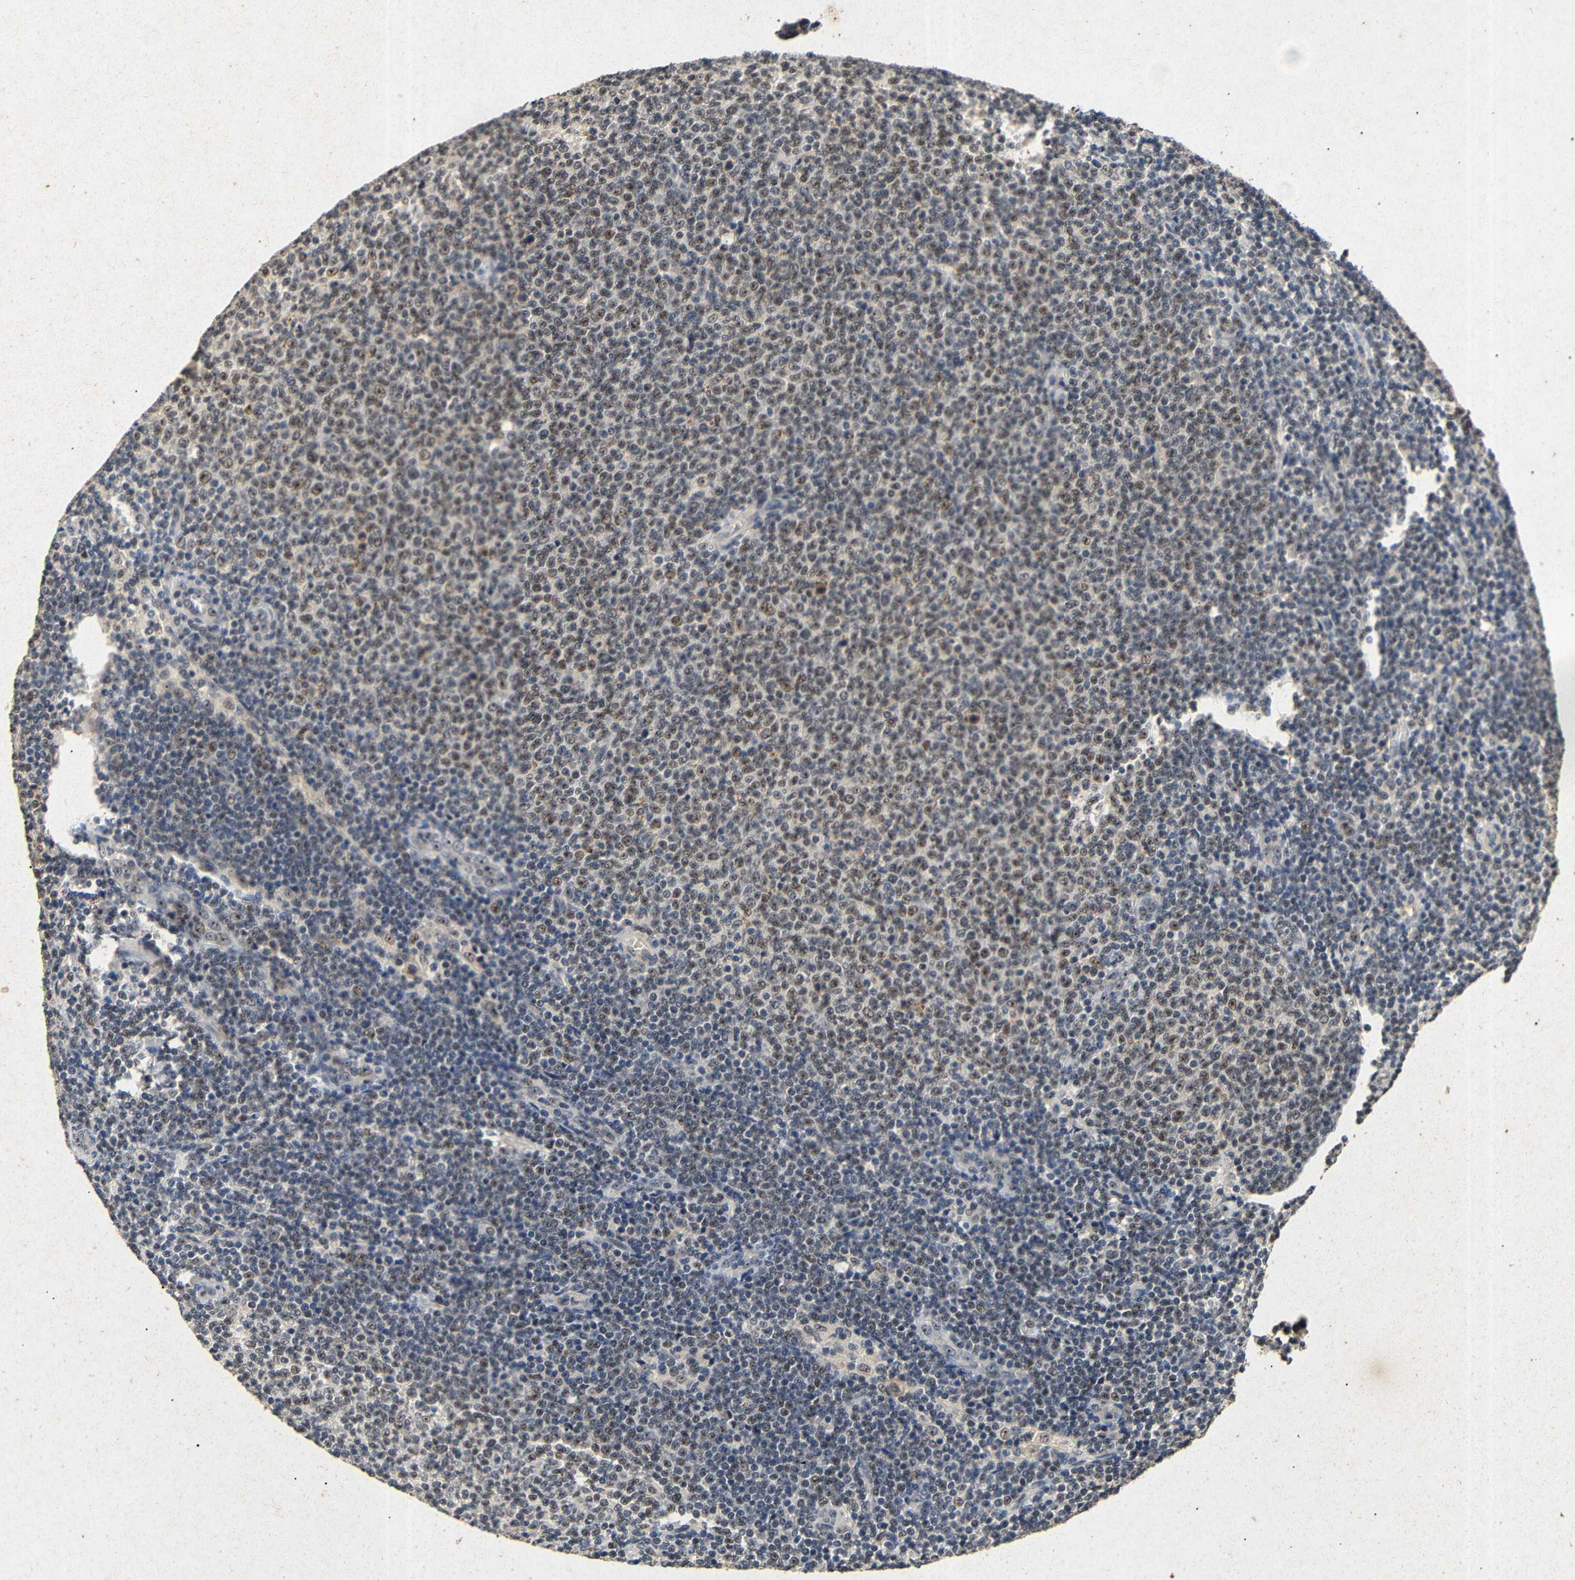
{"staining": {"intensity": "moderate", "quantity": "25%-75%", "location": "nuclear"}, "tissue": "lymphoma", "cell_type": "Tumor cells", "image_type": "cancer", "snomed": [{"axis": "morphology", "description": "Malignant lymphoma, non-Hodgkin's type, Low grade"}, {"axis": "topography", "description": "Lymph node"}], "caption": "IHC of human lymphoma exhibits medium levels of moderate nuclear expression in approximately 25%-75% of tumor cells.", "gene": "PARN", "patient": {"sex": "male", "age": 66}}